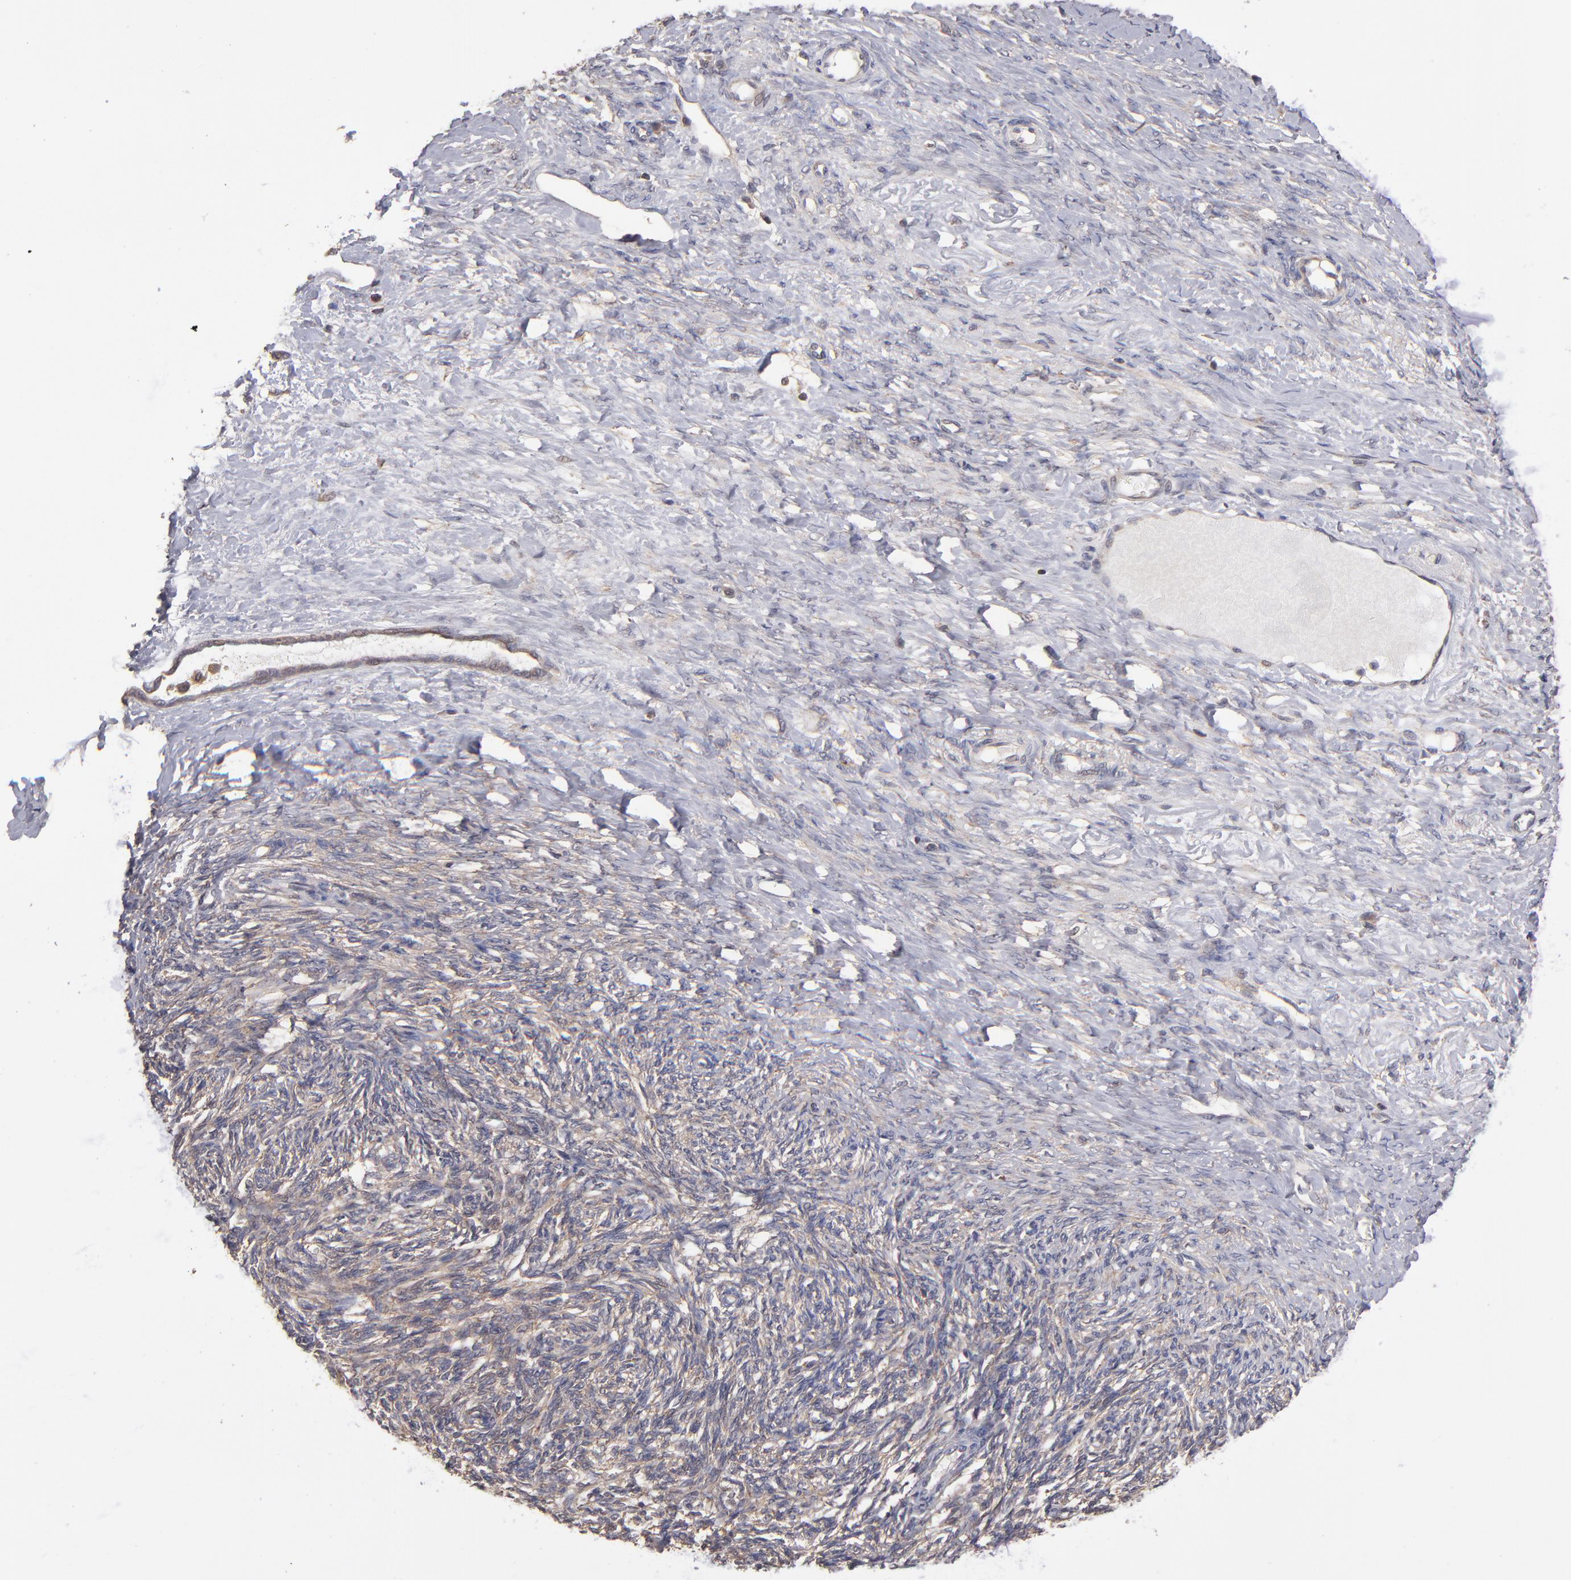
{"staining": {"intensity": "weak", "quantity": "25%-75%", "location": "cytoplasmic/membranous"}, "tissue": "ovarian cancer", "cell_type": "Tumor cells", "image_type": "cancer", "snomed": [{"axis": "morphology", "description": "Normal tissue, NOS"}, {"axis": "morphology", "description": "Cystadenocarcinoma, serous, NOS"}, {"axis": "topography", "description": "Ovary"}], "caption": "Human ovarian serous cystadenocarcinoma stained with a protein marker reveals weak staining in tumor cells.", "gene": "NF2", "patient": {"sex": "female", "age": 62}}